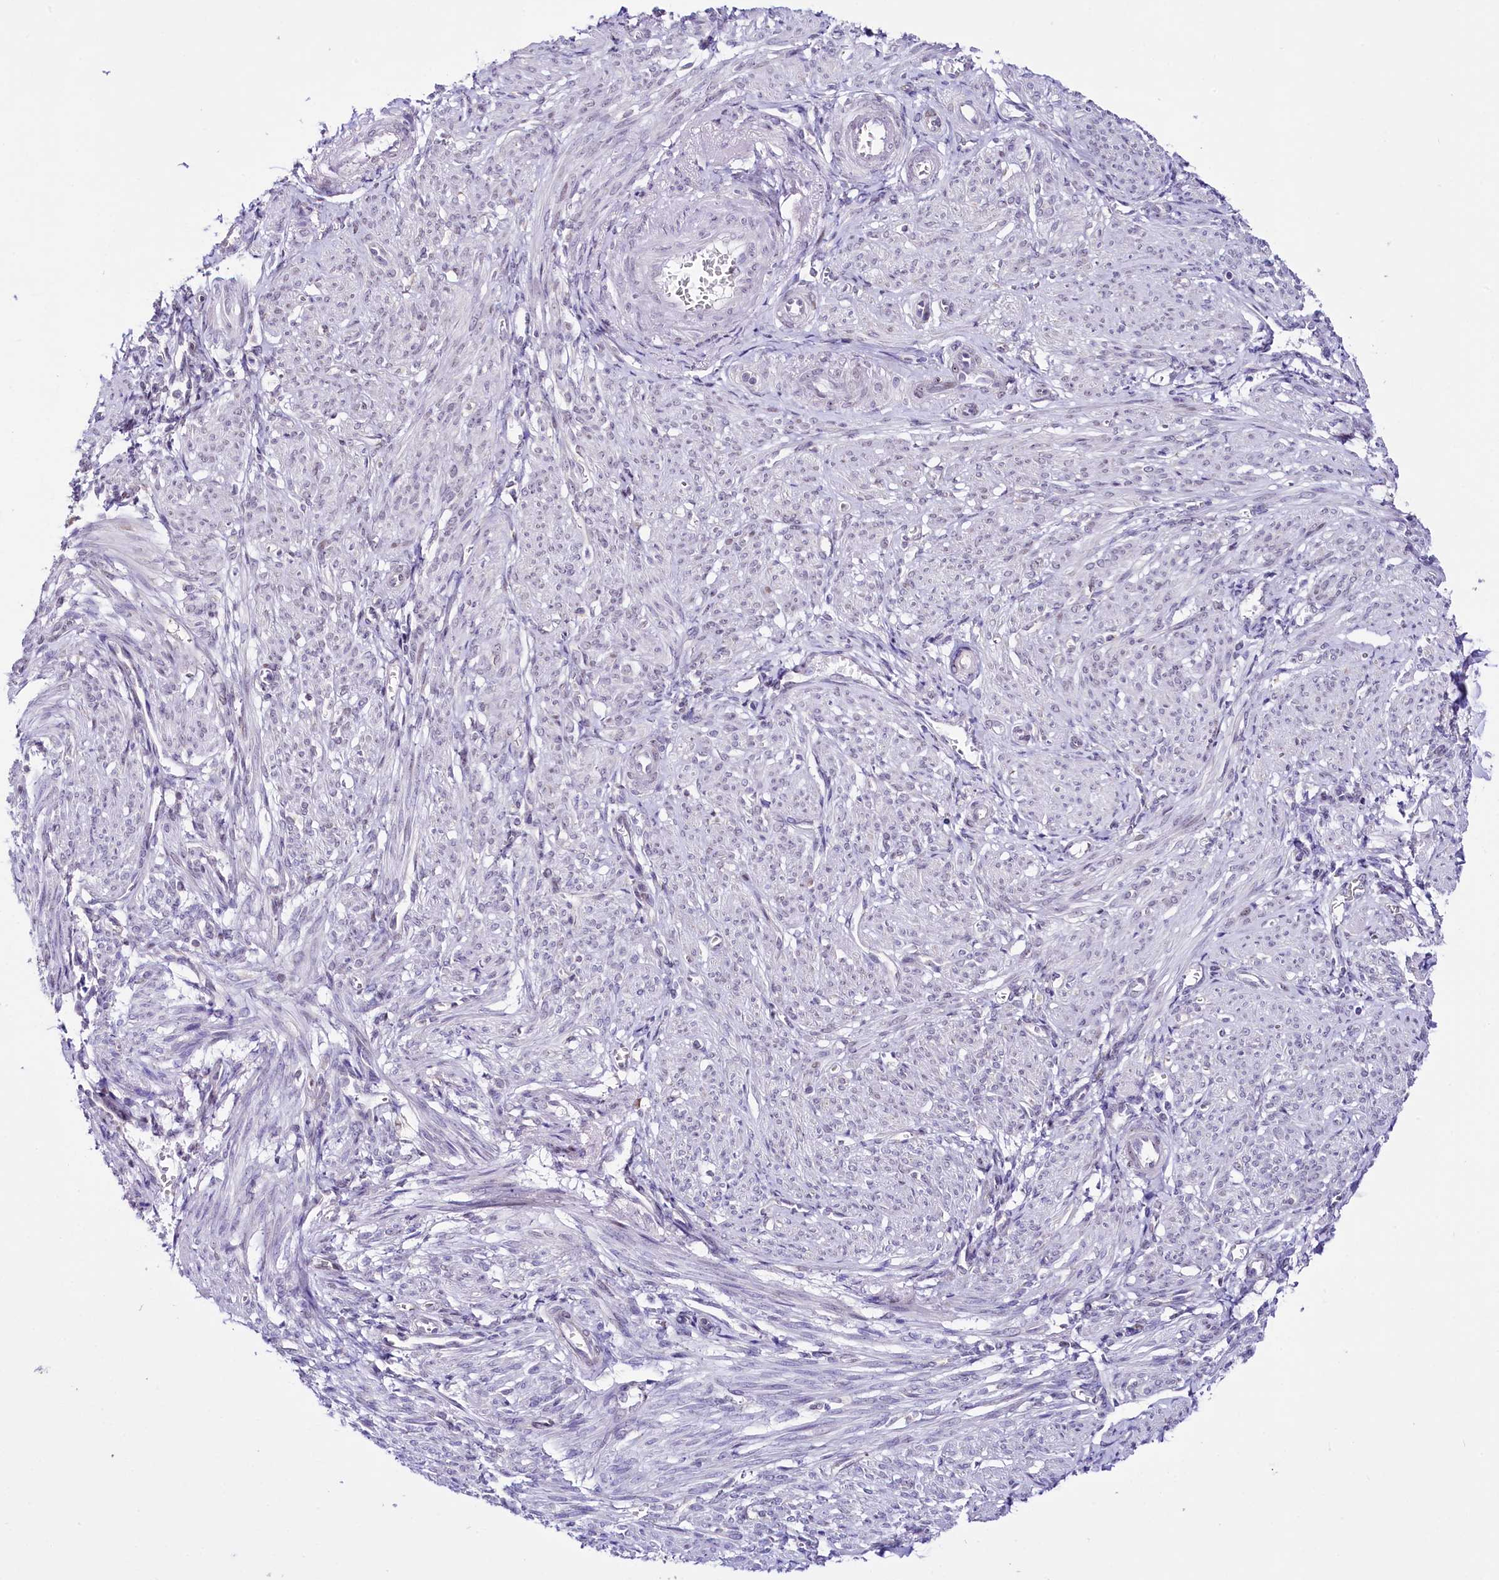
{"staining": {"intensity": "moderate", "quantity": "<25%", "location": "nuclear"}, "tissue": "smooth muscle", "cell_type": "Smooth muscle cells", "image_type": "normal", "snomed": [{"axis": "morphology", "description": "Normal tissue, NOS"}, {"axis": "topography", "description": "Smooth muscle"}], "caption": "Human smooth muscle stained for a protein (brown) displays moderate nuclear positive positivity in about <25% of smooth muscle cells.", "gene": "SPATS2", "patient": {"sex": "female", "age": 39}}